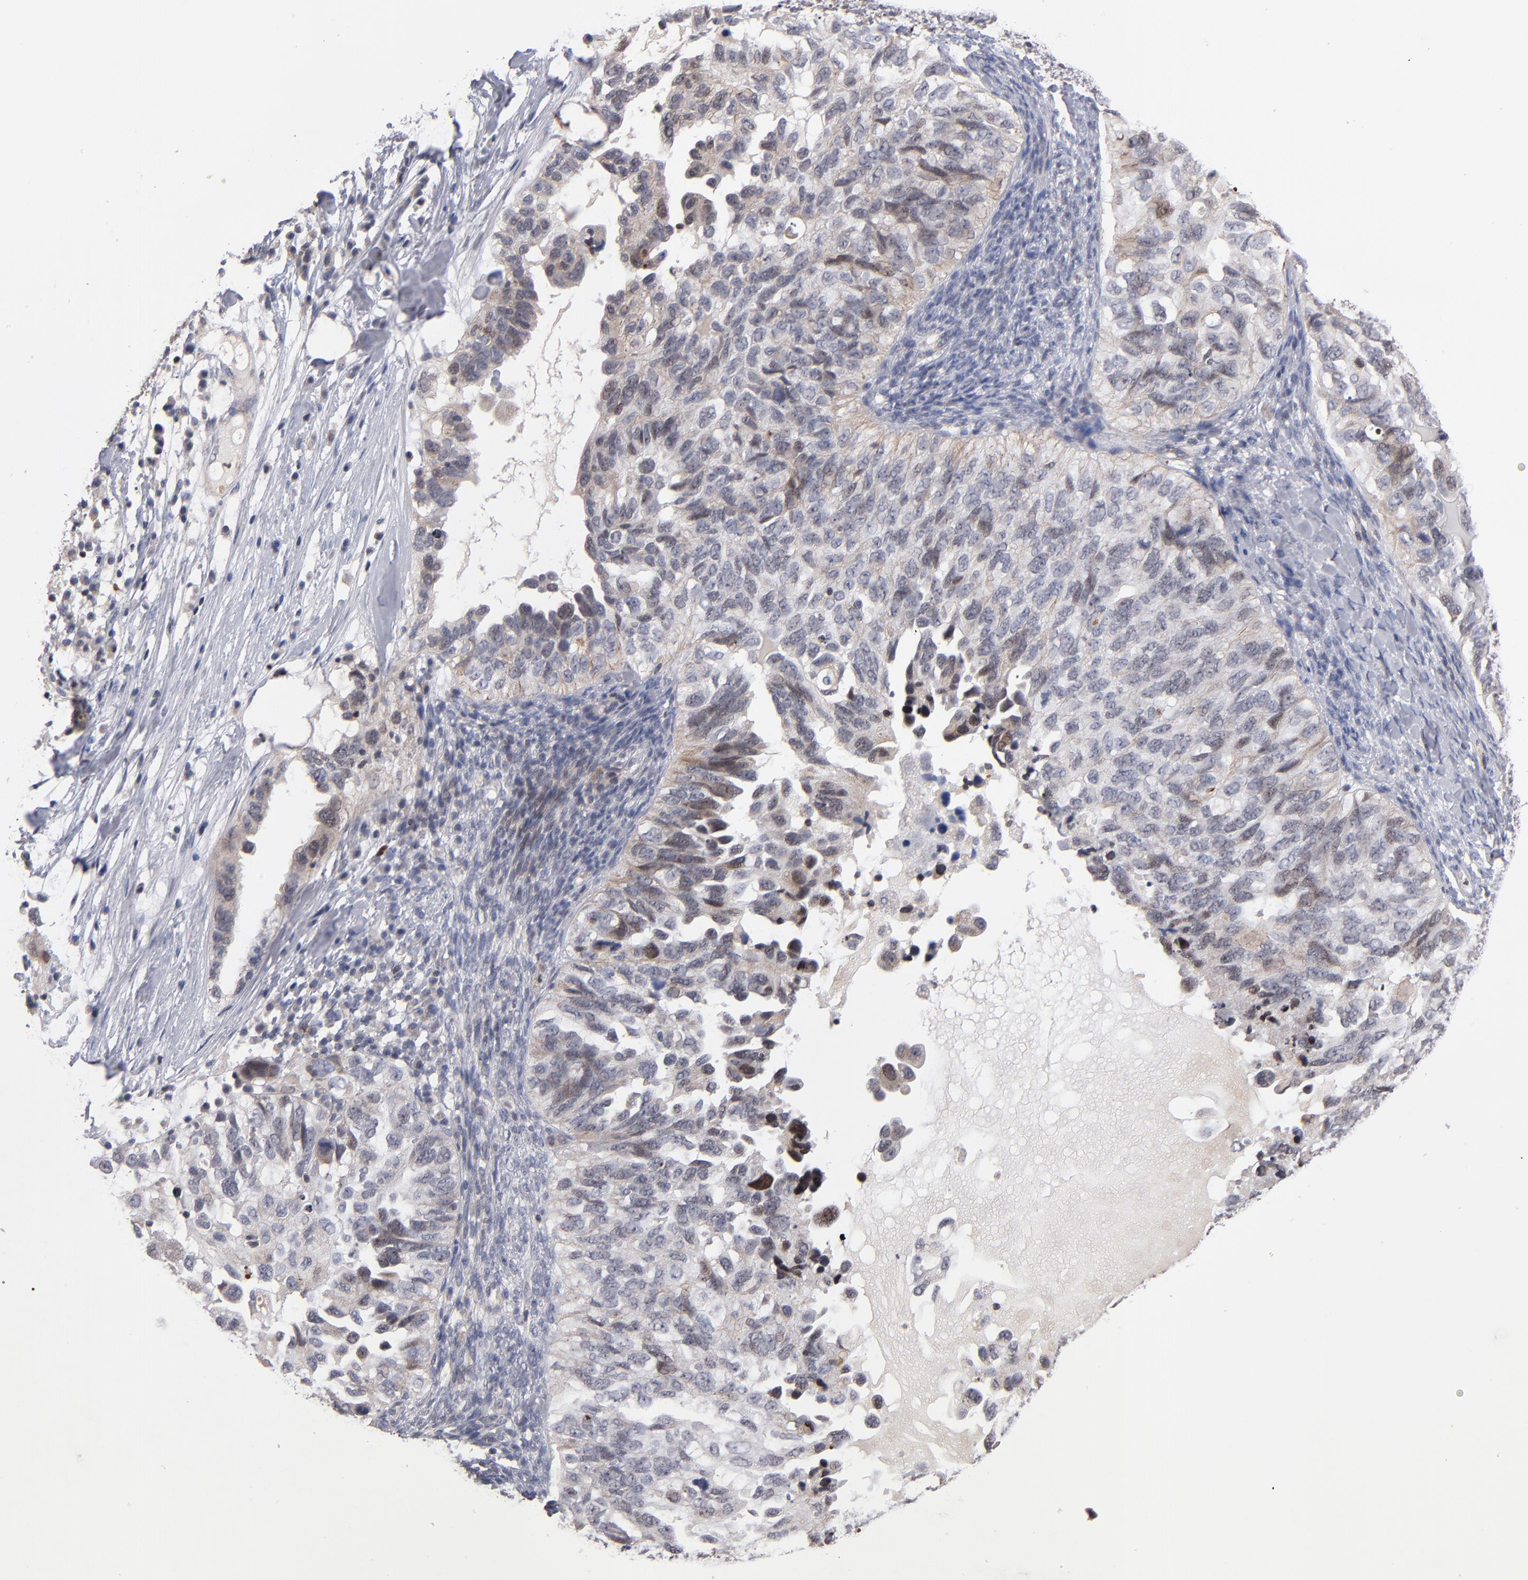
{"staining": {"intensity": "weak", "quantity": "<25%", "location": "cytoplasmic/membranous,nuclear"}, "tissue": "ovarian cancer", "cell_type": "Tumor cells", "image_type": "cancer", "snomed": [{"axis": "morphology", "description": "Cystadenocarcinoma, serous, NOS"}, {"axis": "topography", "description": "Ovary"}], "caption": "Immunohistochemical staining of human ovarian cancer (serous cystadenocarcinoma) exhibits no significant staining in tumor cells.", "gene": "ODF2", "patient": {"sex": "female", "age": 82}}